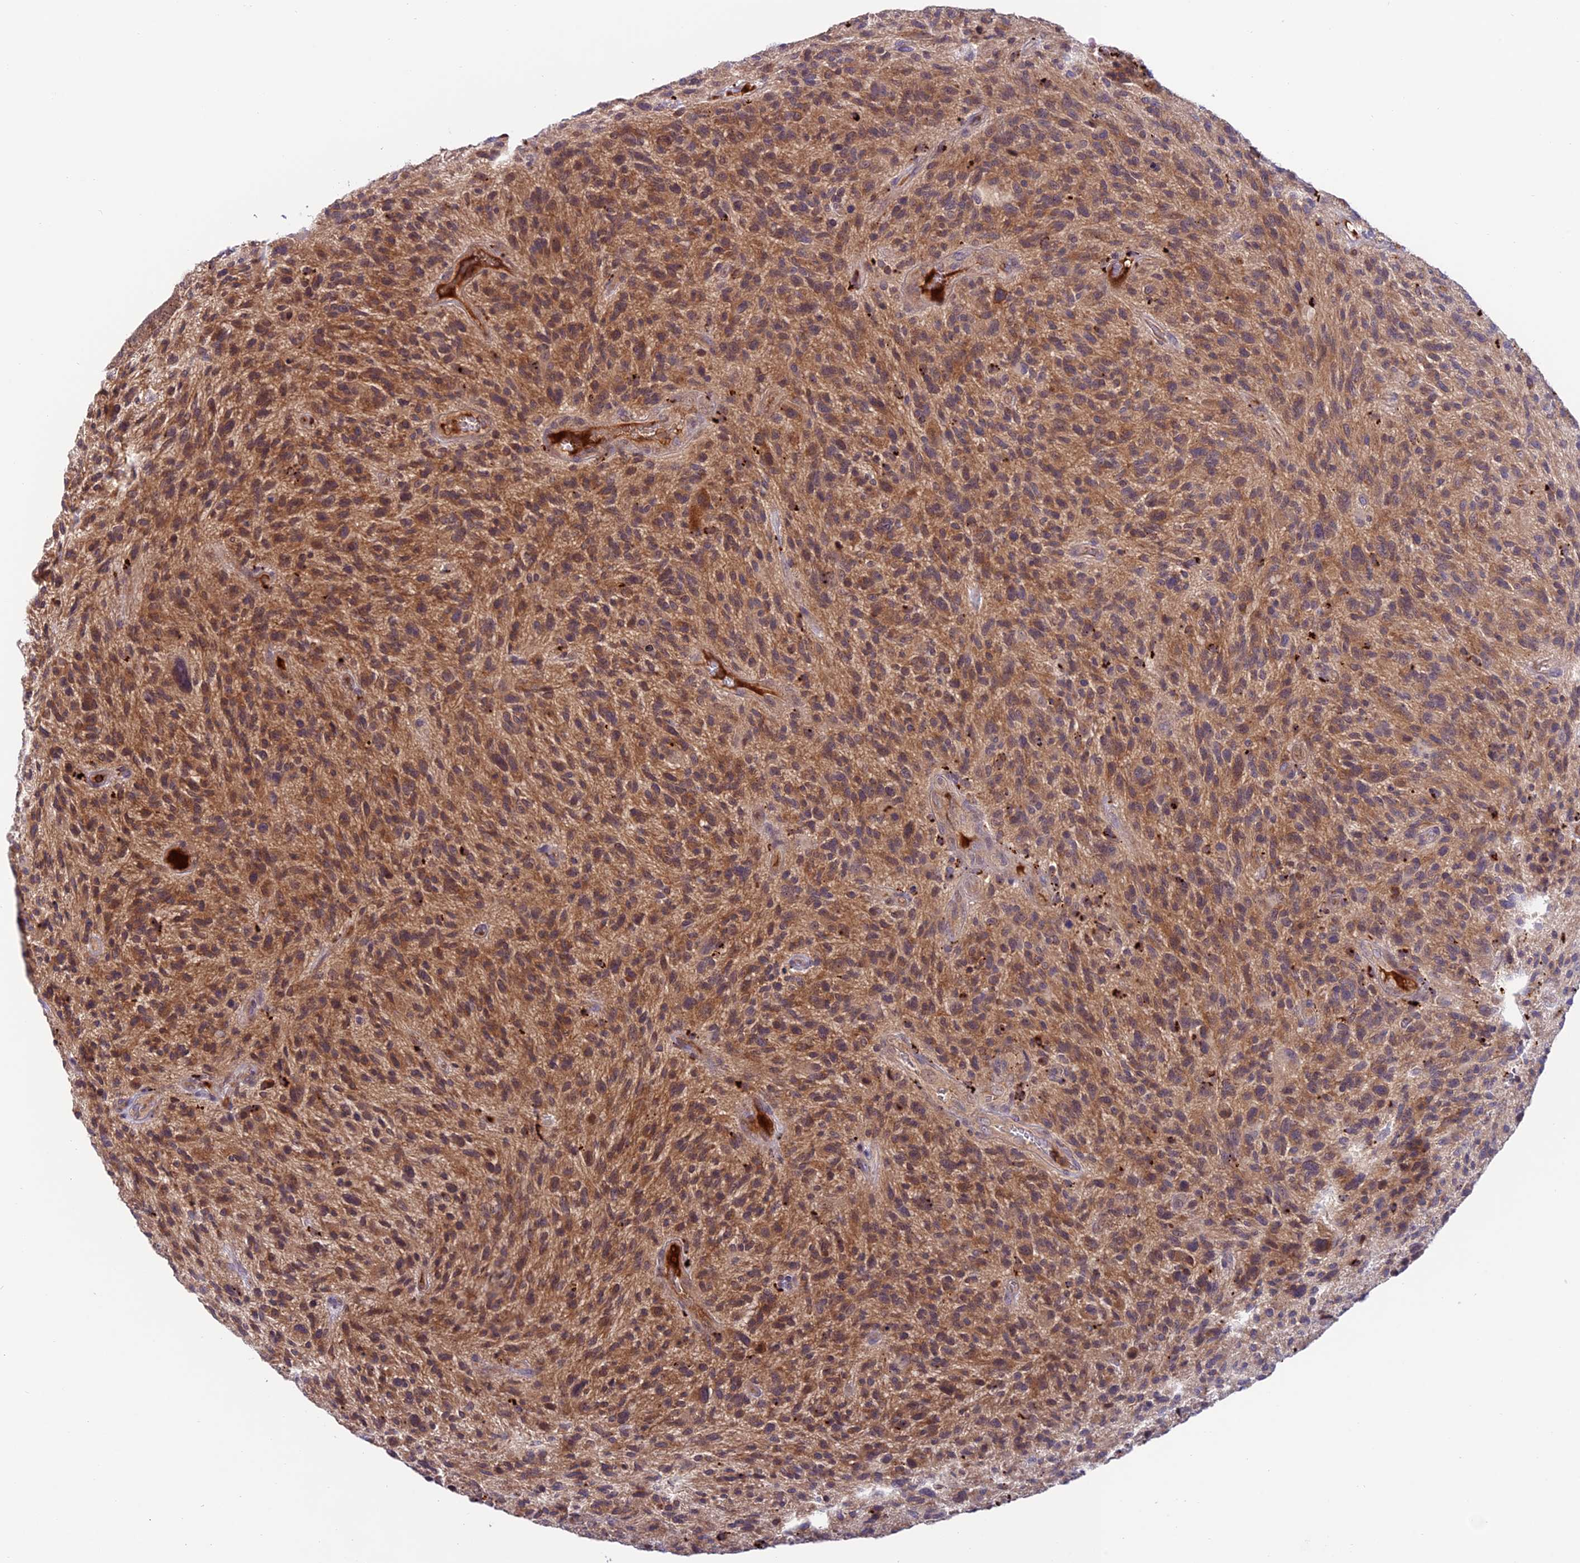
{"staining": {"intensity": "moderate", "quantity": ">75%", "location": "cytoplasmic/membranous"}, "tissue": "glioma", "cell_type": "Tumor cells", "image_type": "cancer", "snomed": [{"axis": "morphology", "description": "Glioma, malignant, High grade"}, {"axis": "topography", "description": "Brain"}], "caption": "Protein analysis of malignant high-grade glioma tissue demonstrates moderate cytoplasmic/membranous staining in about >75% of tumor cells. Nuclei are stained in blue.", "gene": "ARHGEF18", "patient": {"sex": "male", "age": 47}}